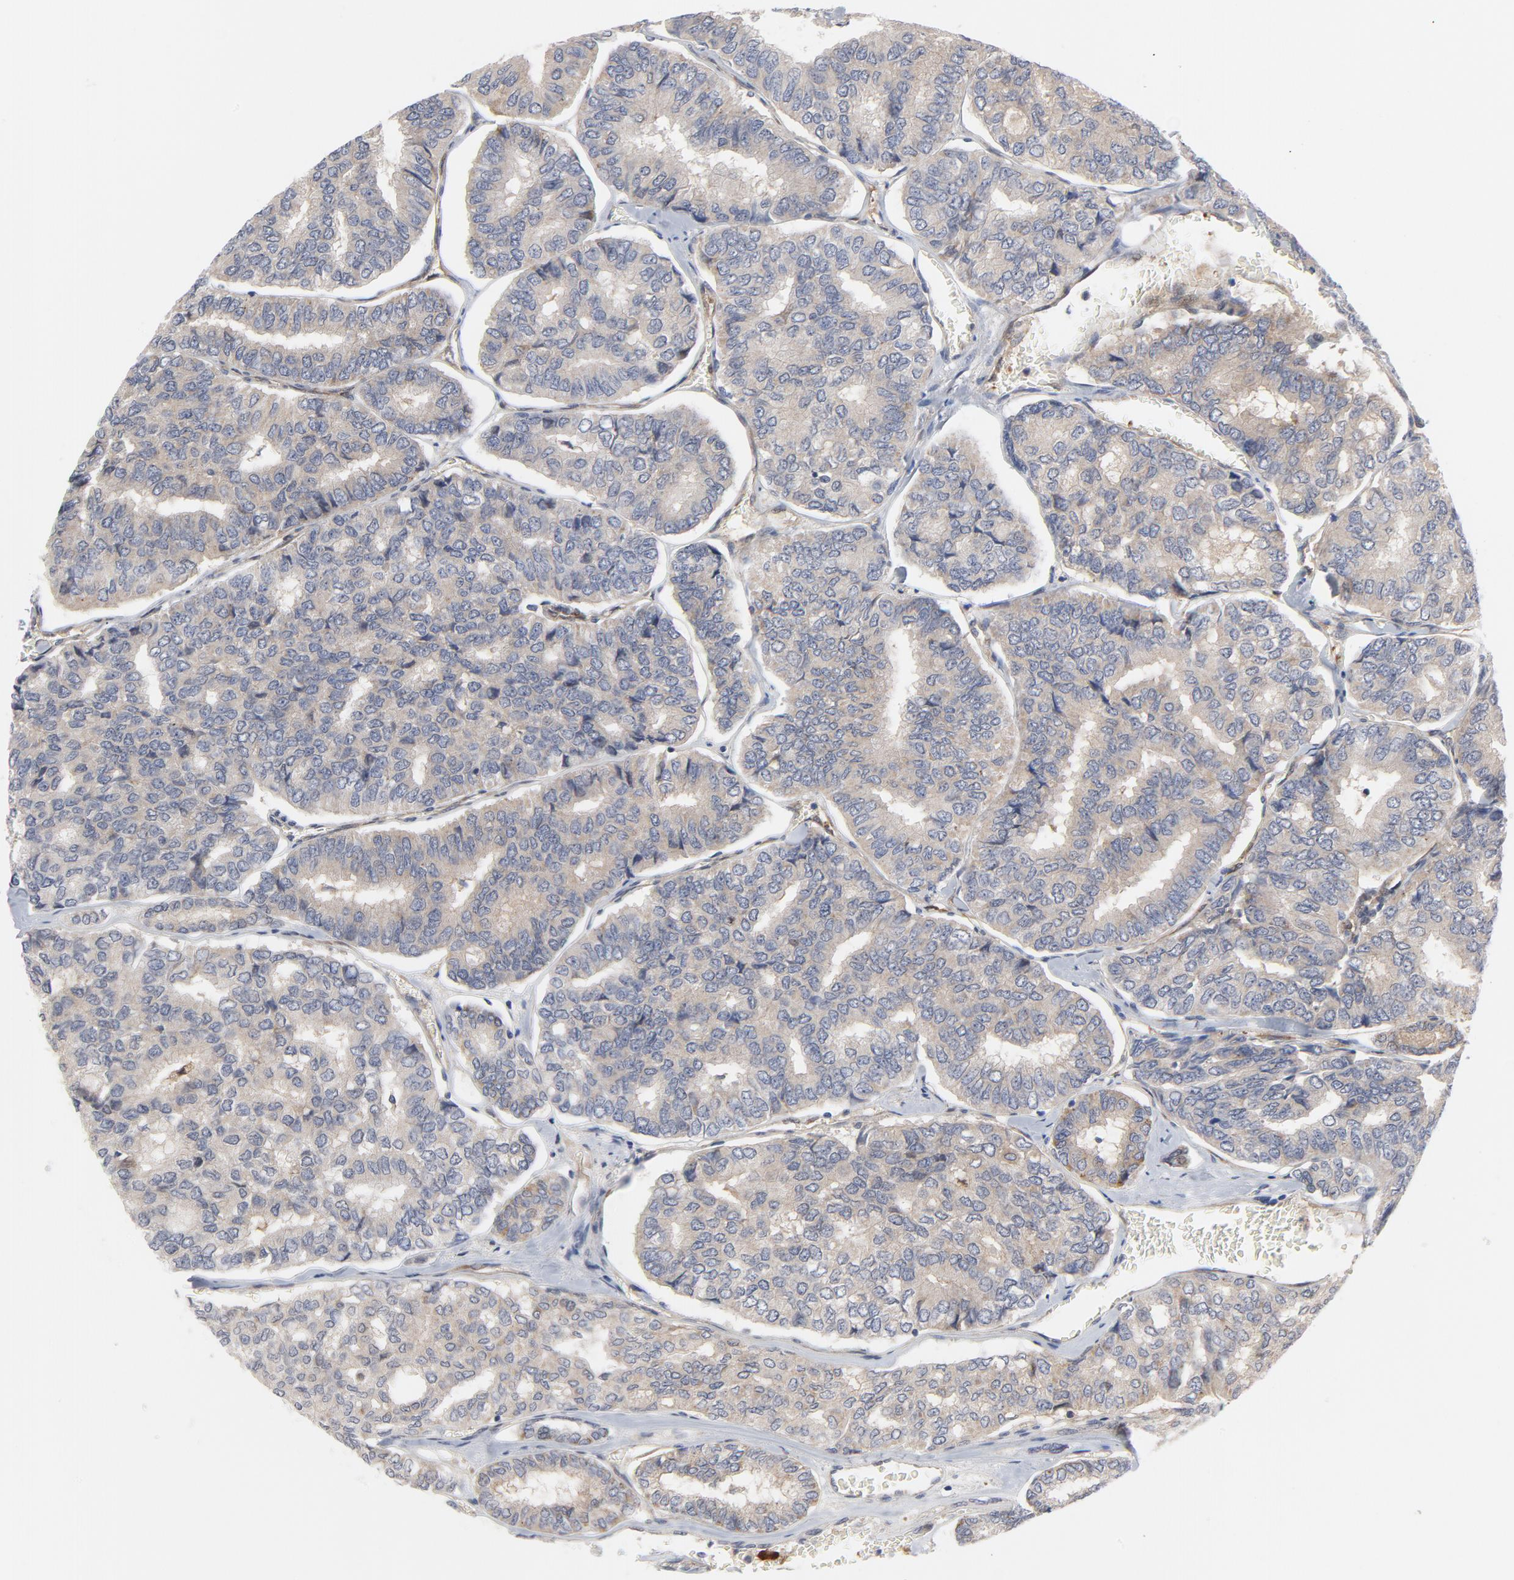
{"staining": {"intensity": "weak", "quantity": ">75%", "location": "cytoplasmic/membranous"}, "tissue": "thyroid cancer", "cell_type": "Tumor cells", "image_type": "cancer", "snomed": [{"axis": "morphology", "description": "Papillary adenocarcinoma, NOS"}, {"axis": "topography", "description": "Thyroid gland"}], "caption": "Immunohistochemistry micrograph of neoplastic tissue: papillary adenocarcinoma (thyroid) stained using IHC displays low levels of weak protein expression localized specifically in the cytoplasmic/membranous of tumor cells, appearing as a cytoplasmic/membranous brown color.", "gene": "RAPGEF4", "patient": {"sex": "female", "age": 35}}